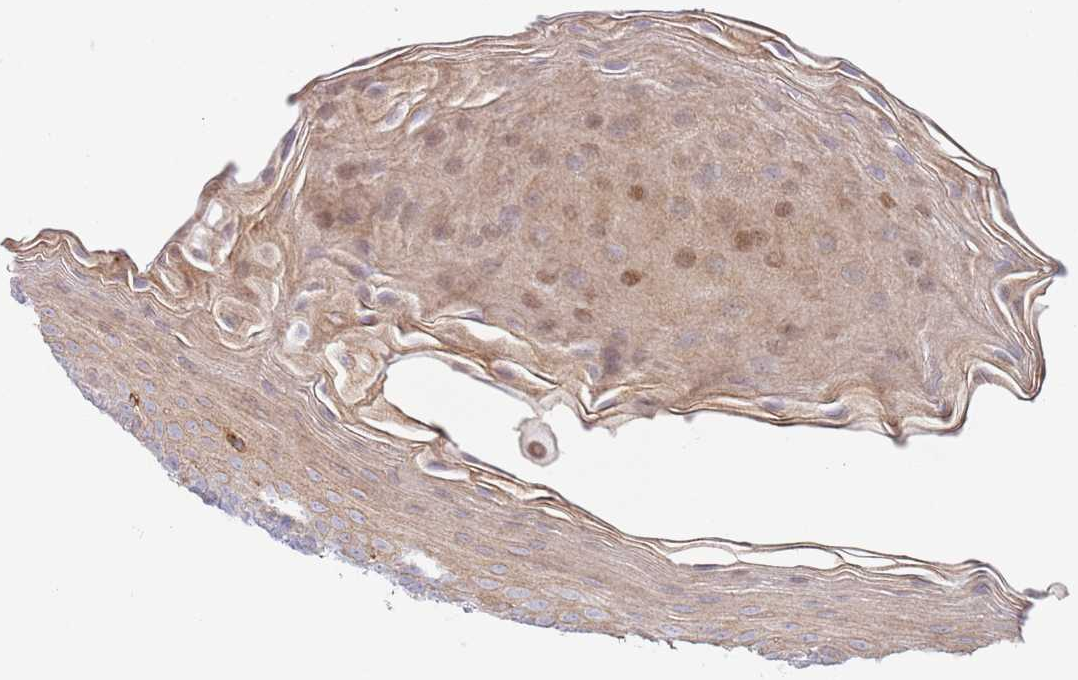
{"staining": {"intensity": "weak", "quantity": "<25%", "location": "cytoplasmic/membranous,nuclear"}, "tissue": "oral mucosa", "cell_type": "Squamous epithelial cells", "image_type": "normal", "snomed": [{"axis": "morphology", "description": "Normal tissue, NOS"}, {"axis": "topography", "description": "Oral tissue"}], "caption": "An immunohistochemistry (IHC) image of normal oral mucosa is shown. There is no staining in squamous epithelial cells of oral mucosa.", "gene": "LPXN", "patient": {"sex": "male", "age": 46}}